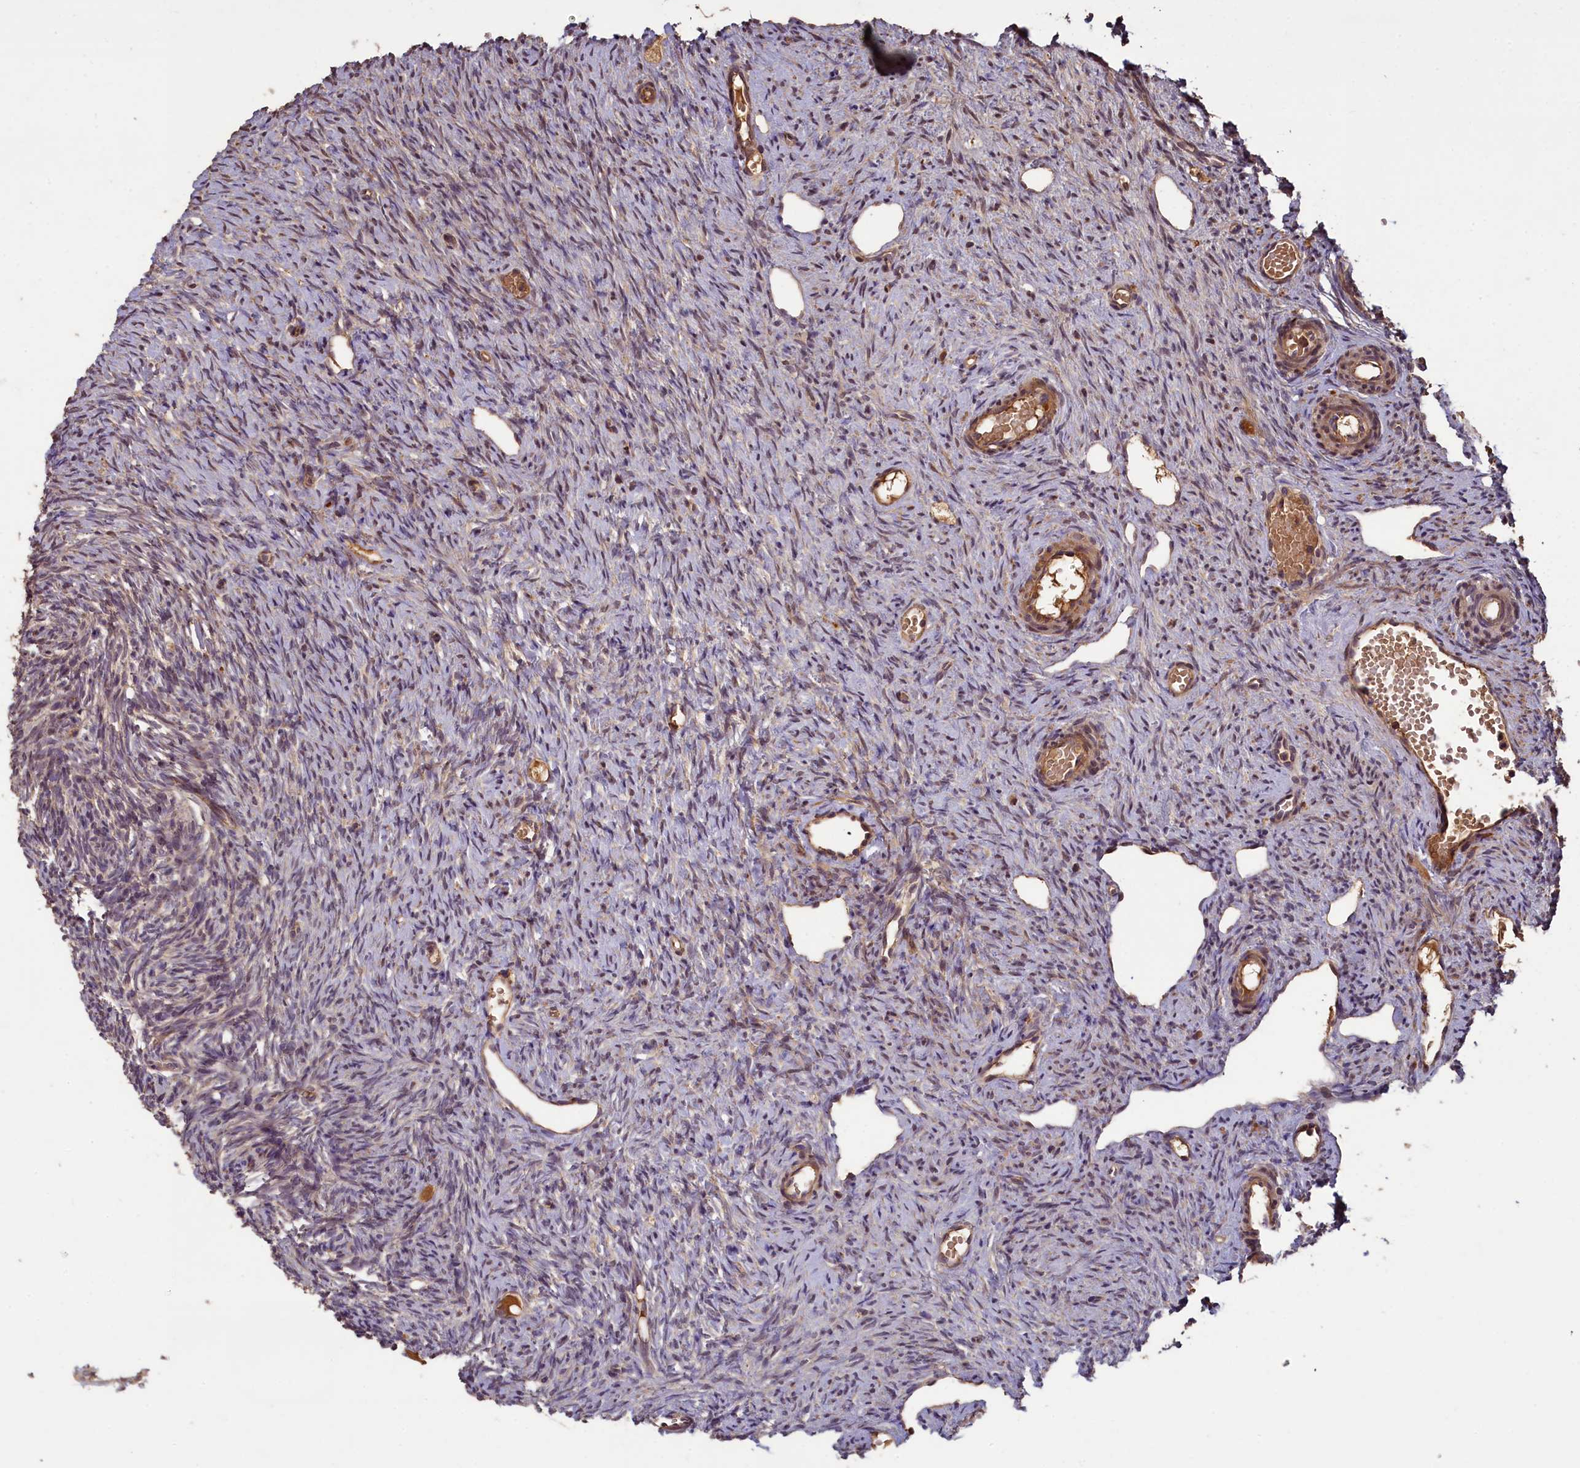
{"staining": {"intensity": "moderate", "quantity": "<25%", "location": "cytoplasmic/membranous"}, "tissue": "ovary", "cell_type": "Ovarian stroma cells", "image_type": "normal", "snomed": [{"axis": "morphology", "description": "Normal tissue, NOS"}, {"axis": "topography", "description": "Ovary"}], "caption": "The histopathology image displays immunohistochemical staining of unremarkable ovary. There is moderate cytoplasmic/membranous expression is appreciated in approximately <25% of ovarian stroma cells.", "gene": "NUDT6", "patient": {"sex": "female", "age": 51}}